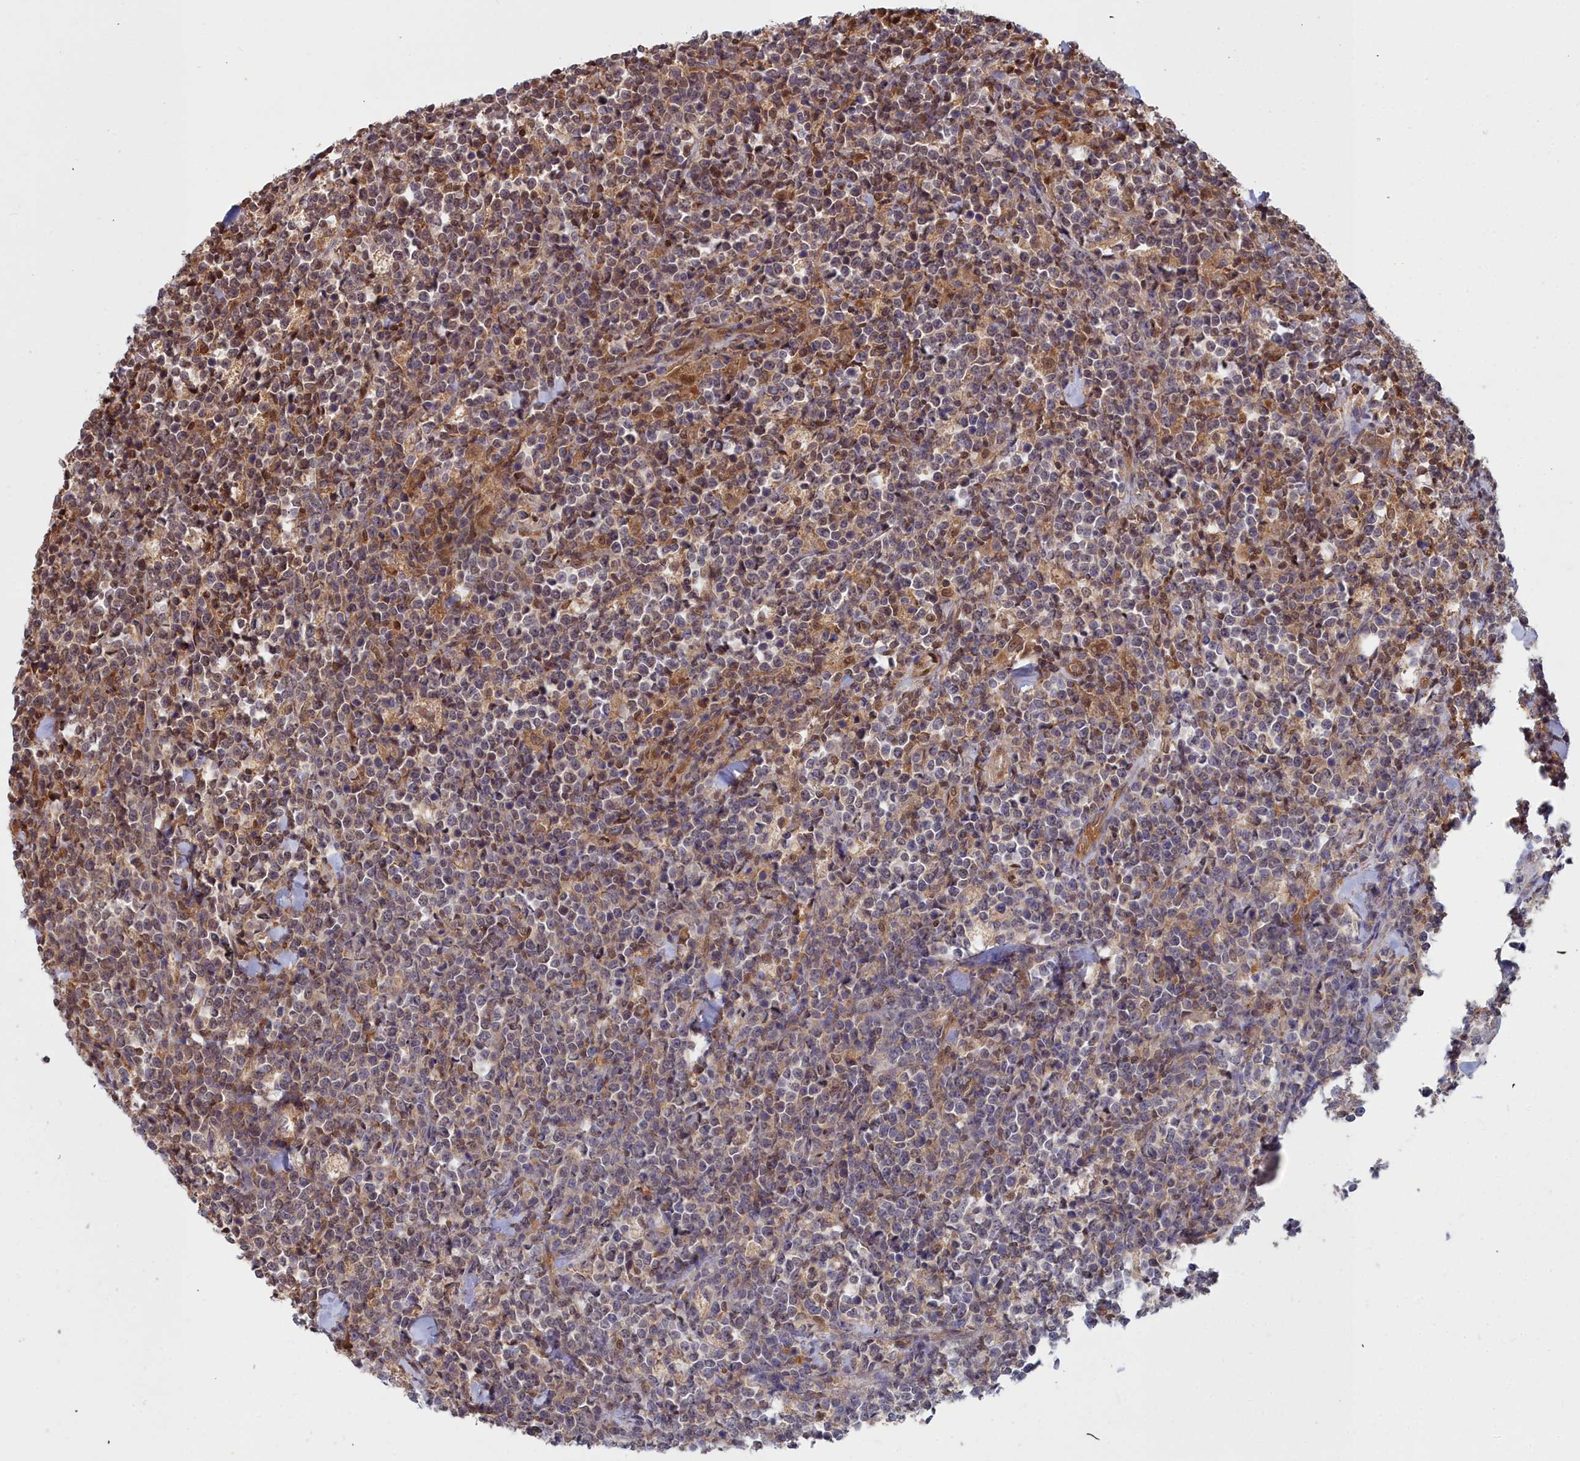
{"staining": {"intensity": "moderate", "quantity": "<25%", "location": "cytoplasmic/membranous"}, "tissue": "lymphoma", "cell_type": "Tumor cells", "image_type": "cancer", "snomed": [{"axis": "morphology", "description": "Malignant lymphoma, non-Hodgkin's type, High grade"}, {"axis": "topography", "description": "Small intestine"}], "caption": "This image shows IHC staining of human lymphoma, with low moderate cytoplasmic/membranous expression in approximately <25% of tumor cells.", "gene": "GFRA2", "patient": {"sex": "male", "age": 8}}